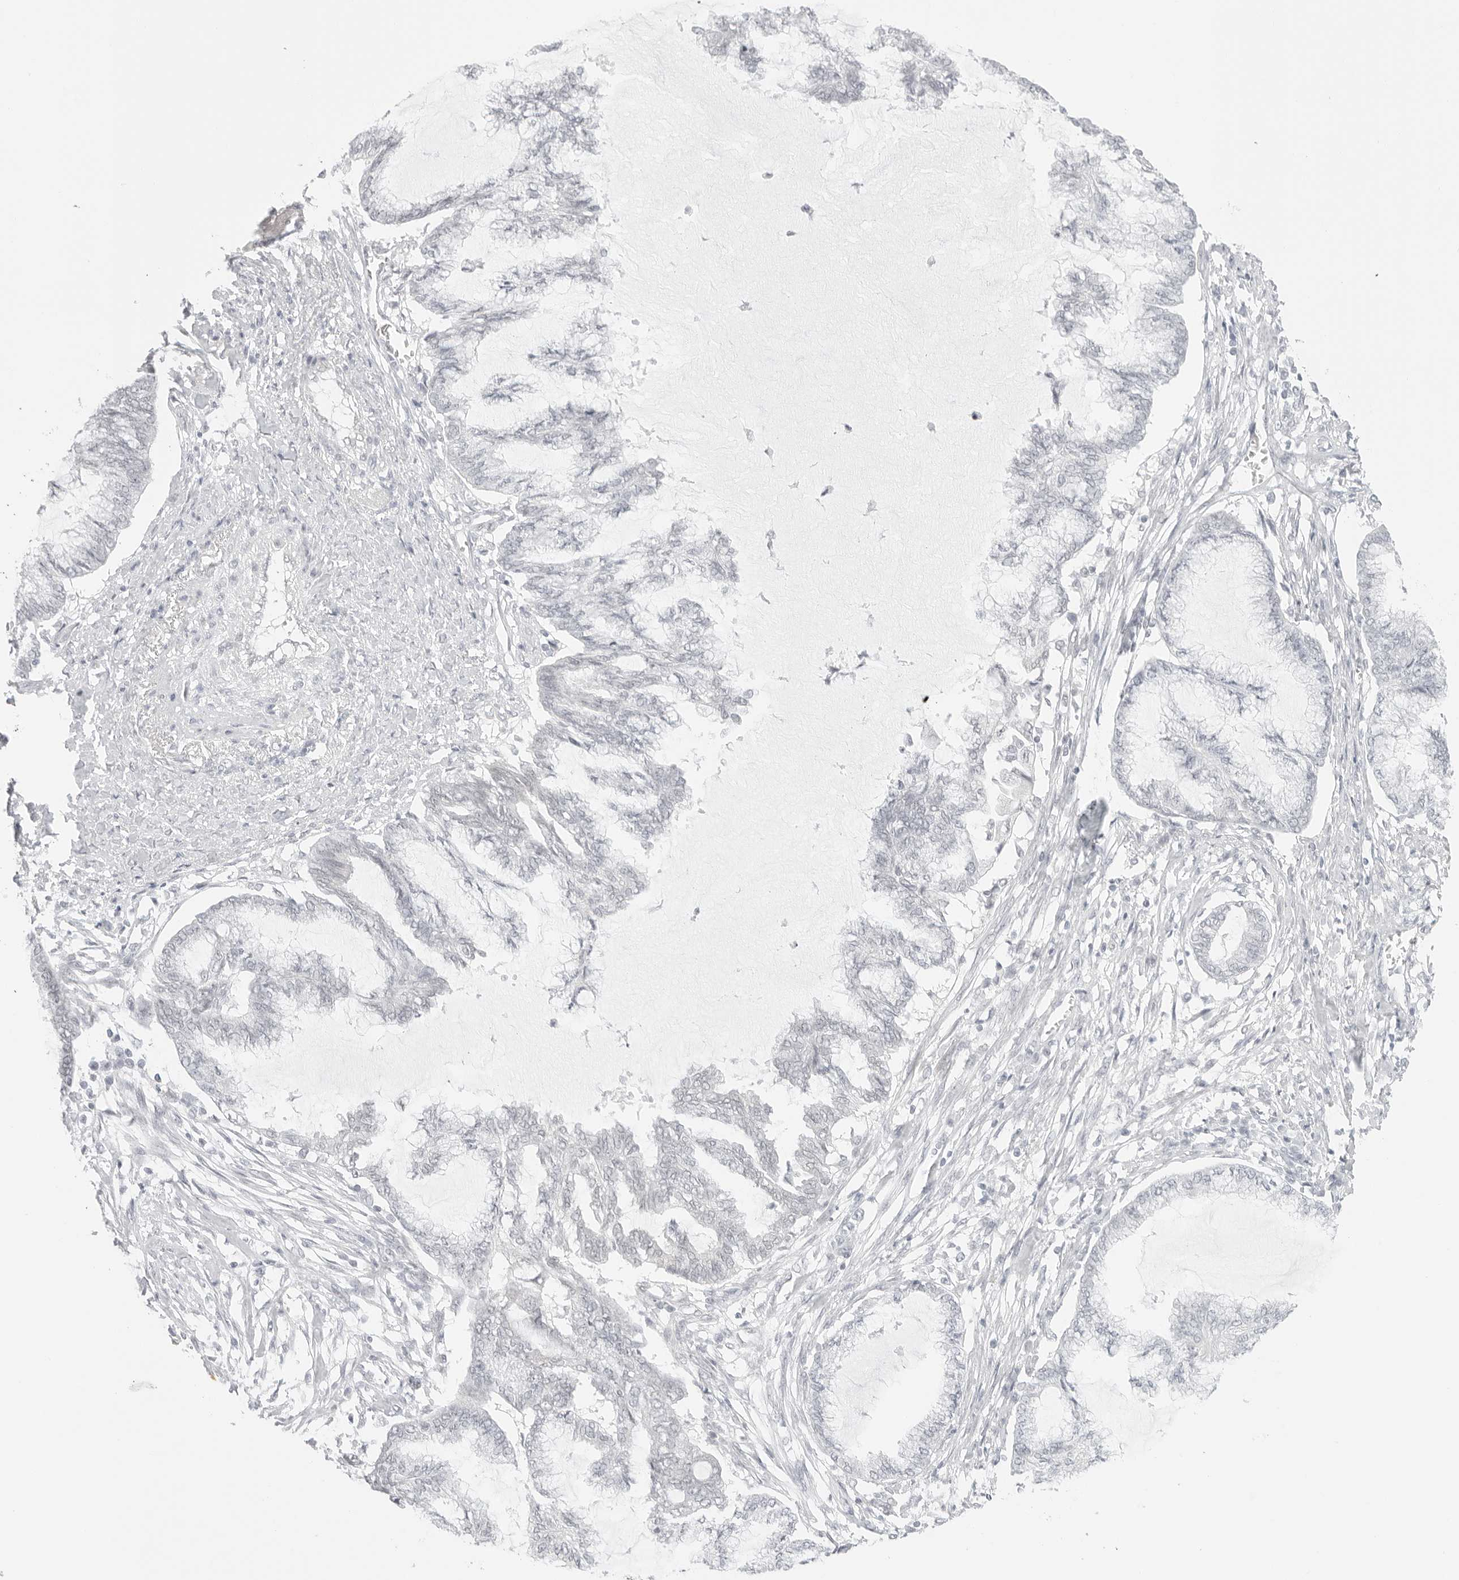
{"staining": {"intensity": "negative", "quantity": "none", "location": "none"}, "tissue": "endometrial cancer", "cell_type": "Tumor cells", "image_type": "cancer", "snomed": [{"axis": "morphology", "description": "Adenocarcinoma, NOS"}, {"axis": "topography", "description": "Endometrium"}], "caption": "Human endometrial cancer (adenocarcinoma) stained for a protein using IHC demonstrates no expression in tumor cells.", "gene": "MED18", "patient": {"sex": "female", "age": 86}}